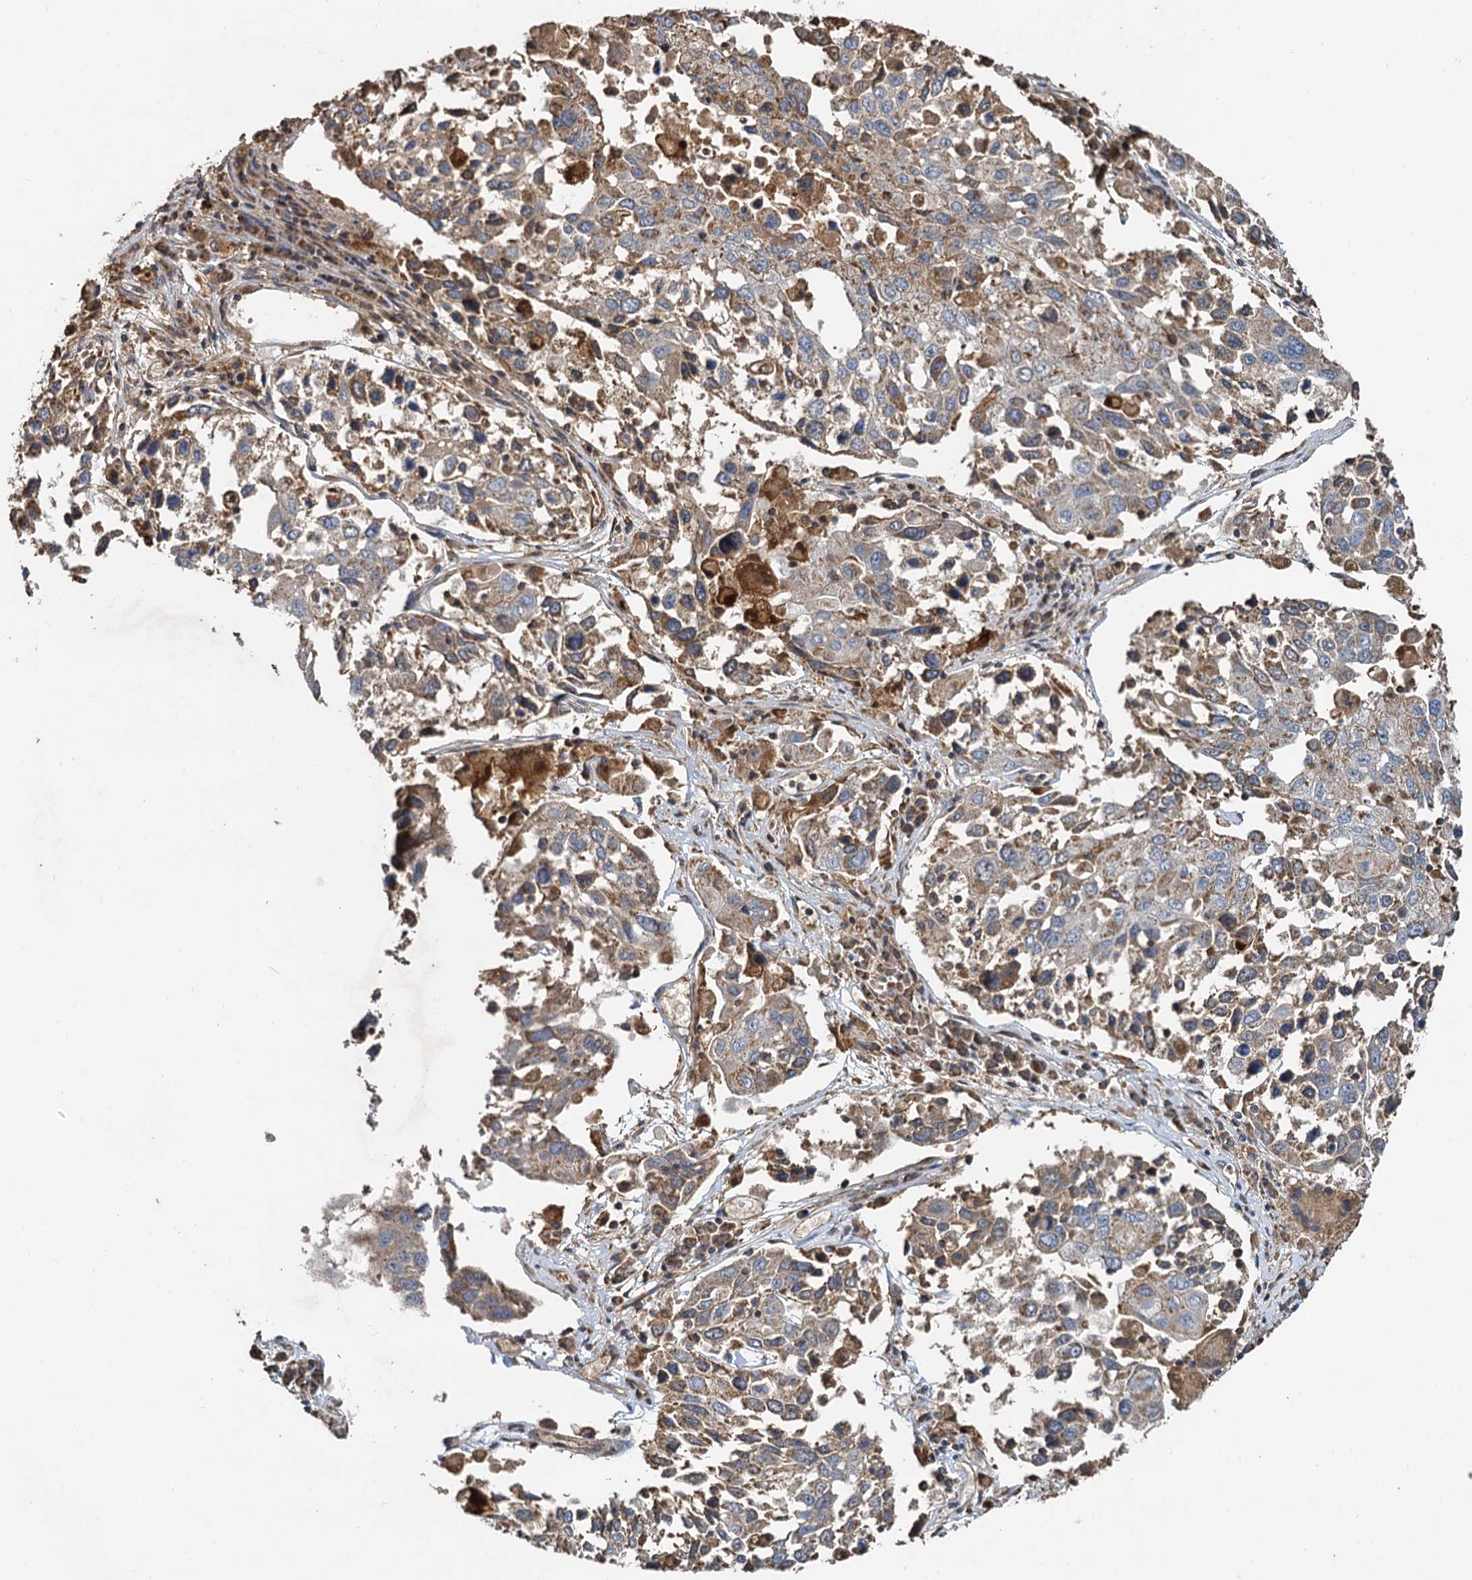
{"staining": {"intensity": "moderate", "quantity": ">75%", "location": "cytoplasmic/membranous"}, "tissue": "lung cancer", "cell_type": "Tumor cells", "image_type": "cancer", "snomed": [{"axis": "morphology", "description": "Squamous cell carcinoma, NOS"}, {"axis": "topography", "description": "Lung"}], "caption": "IHC of lung cancer (squamous cell carcinoma) reveals medium levels of moderate cytoplasmic/membranous staining in approximately >75% of tumor cells.", "gene": "SDS", "patient": {"sex": "male", "age": 65}}